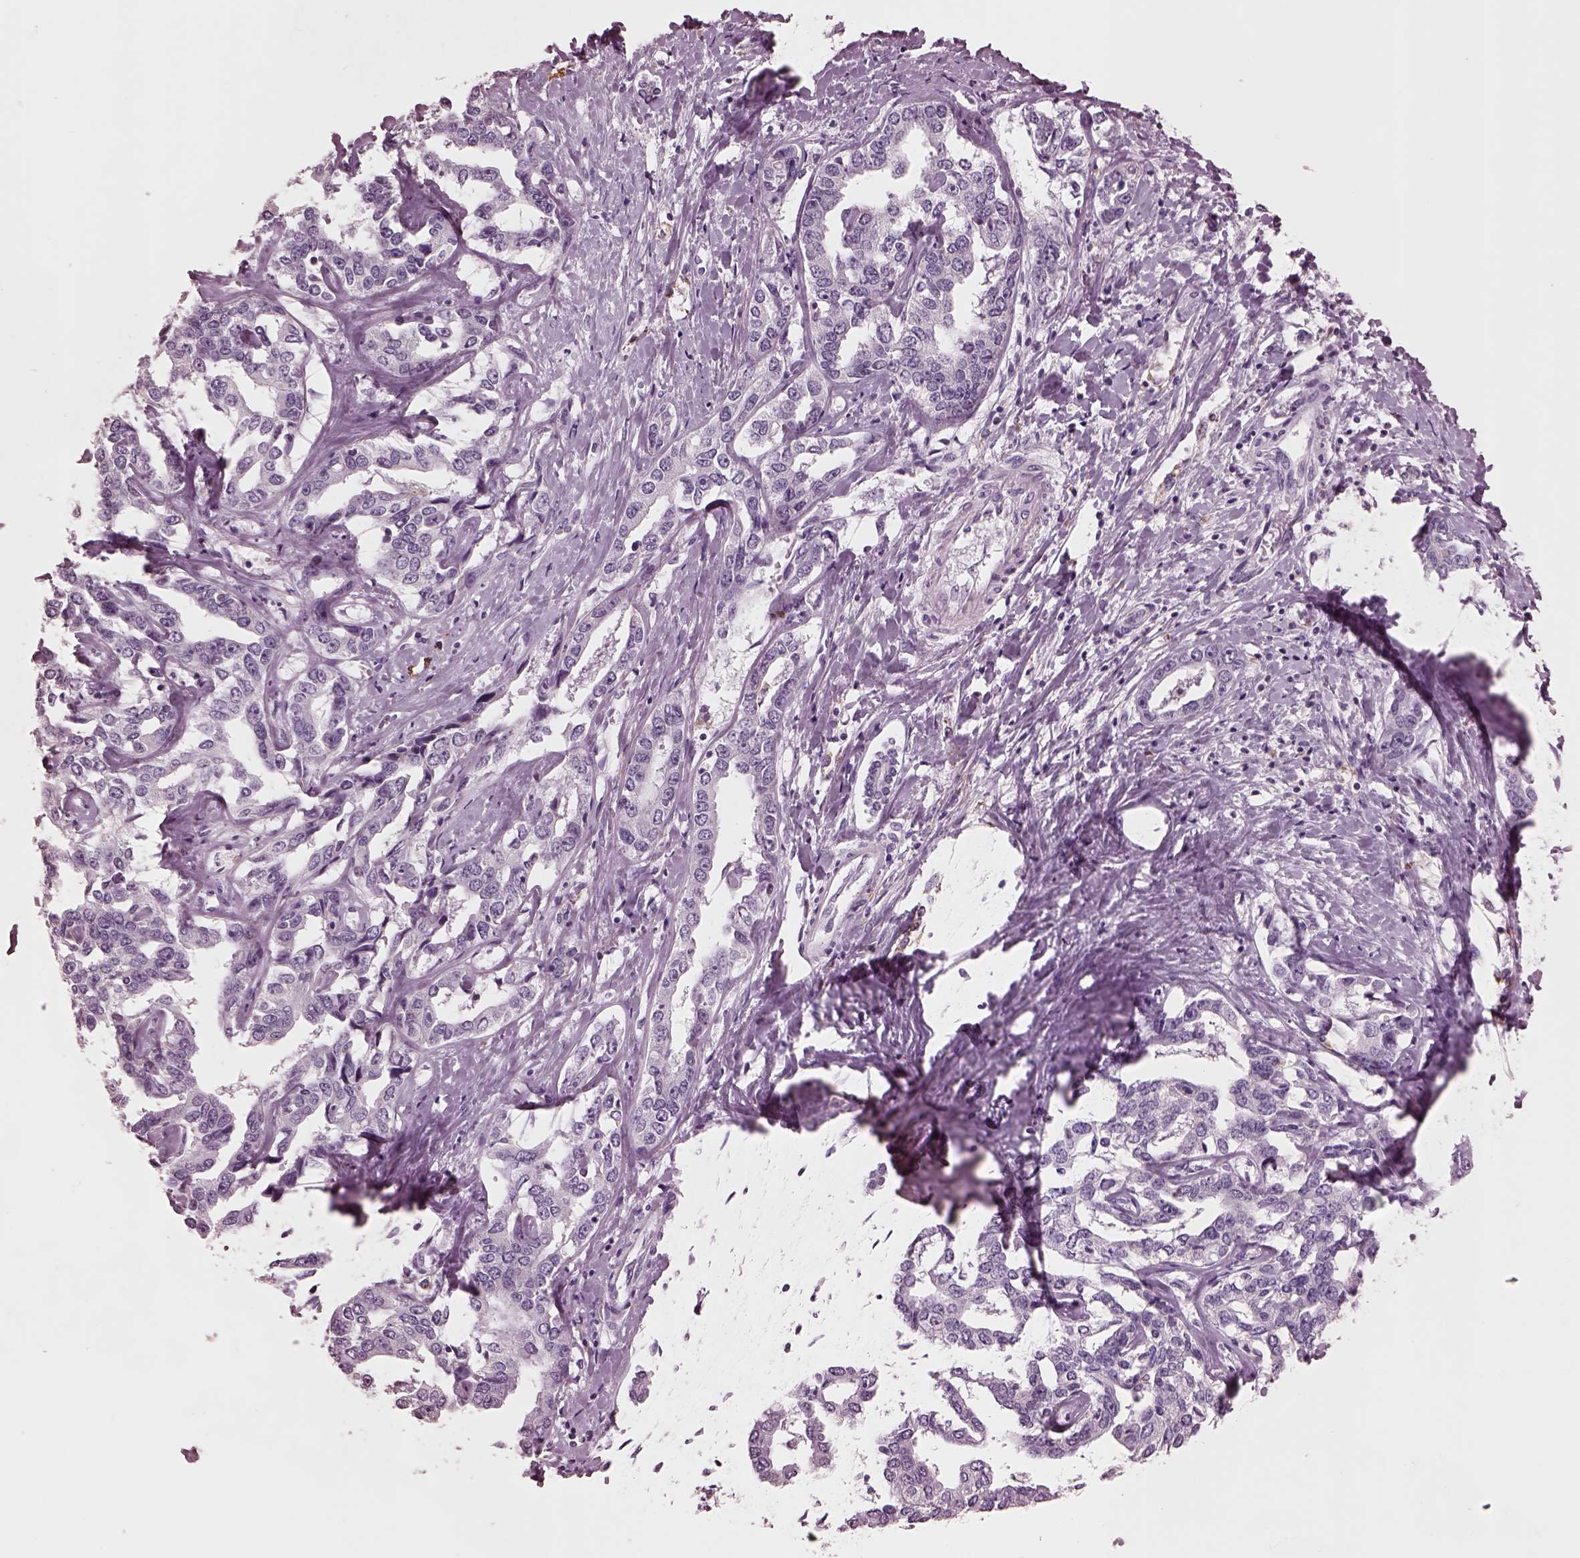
{"staining": {"intensity": "negative", "quantity": "none", "location": "none"}, "tissue": "liver cancer", "cell_type": "Tumor cells", "image_type": "cancer", "snomed": [{"axis": "morphology", "description": "Cholangiocarcinoma"}, {"axis": "topography", "description": "Liver"}], "caption": "High magnification brightfield microscopy of liver cholangiocarcinoma stained with DAB (brown) and counterstained with hematoxylin (blue): tumor cells show no significant positivity.", "gene": "SLAMF8", "patient": {"sex": "male", "age": 59}}